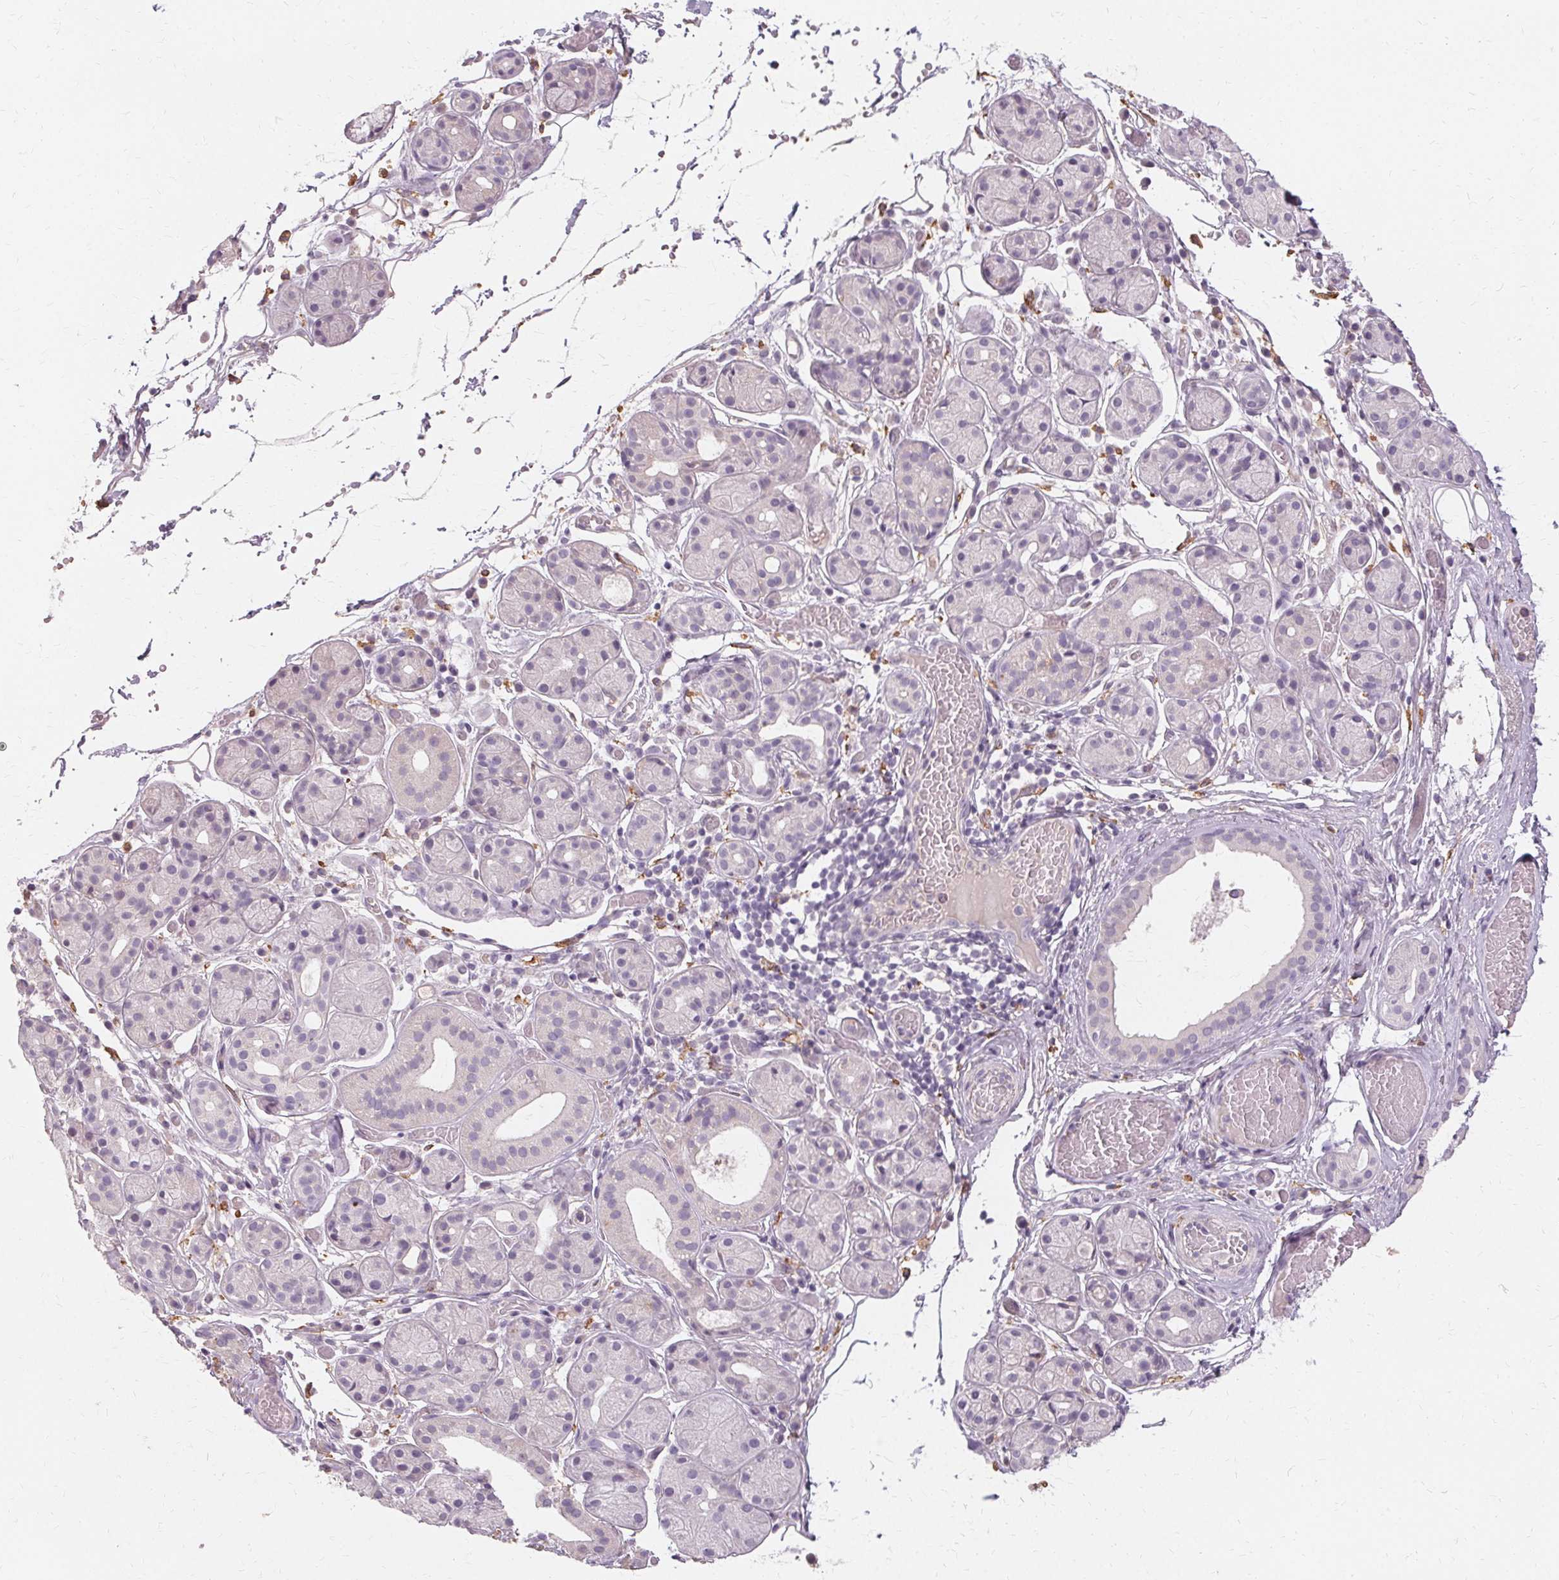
{"staining": {"intensity": "negative", "quantity": "none", "location": "none"}, "tissue": "salivary gland", "cell_type": "Glandular cells", "image_type": "normal", "snomed": [{"axis": "morphology", "description": "Normal tissue, NOS"}, {"axis": "topography", "description": "Salivary gland"}, {"axis": "topography", "description": "Peripheral nerve tissue"}], "caption": "High magnification brightfield microscopy of benign salivary gland stained with DAB (3,3'-diaminobenzidine) (brown) and counterstained with hematoxylin (blue): glandular cells show no significant staining.", "gene": "IFNGR1", "patient": {"sex": "male", "age": 71}}